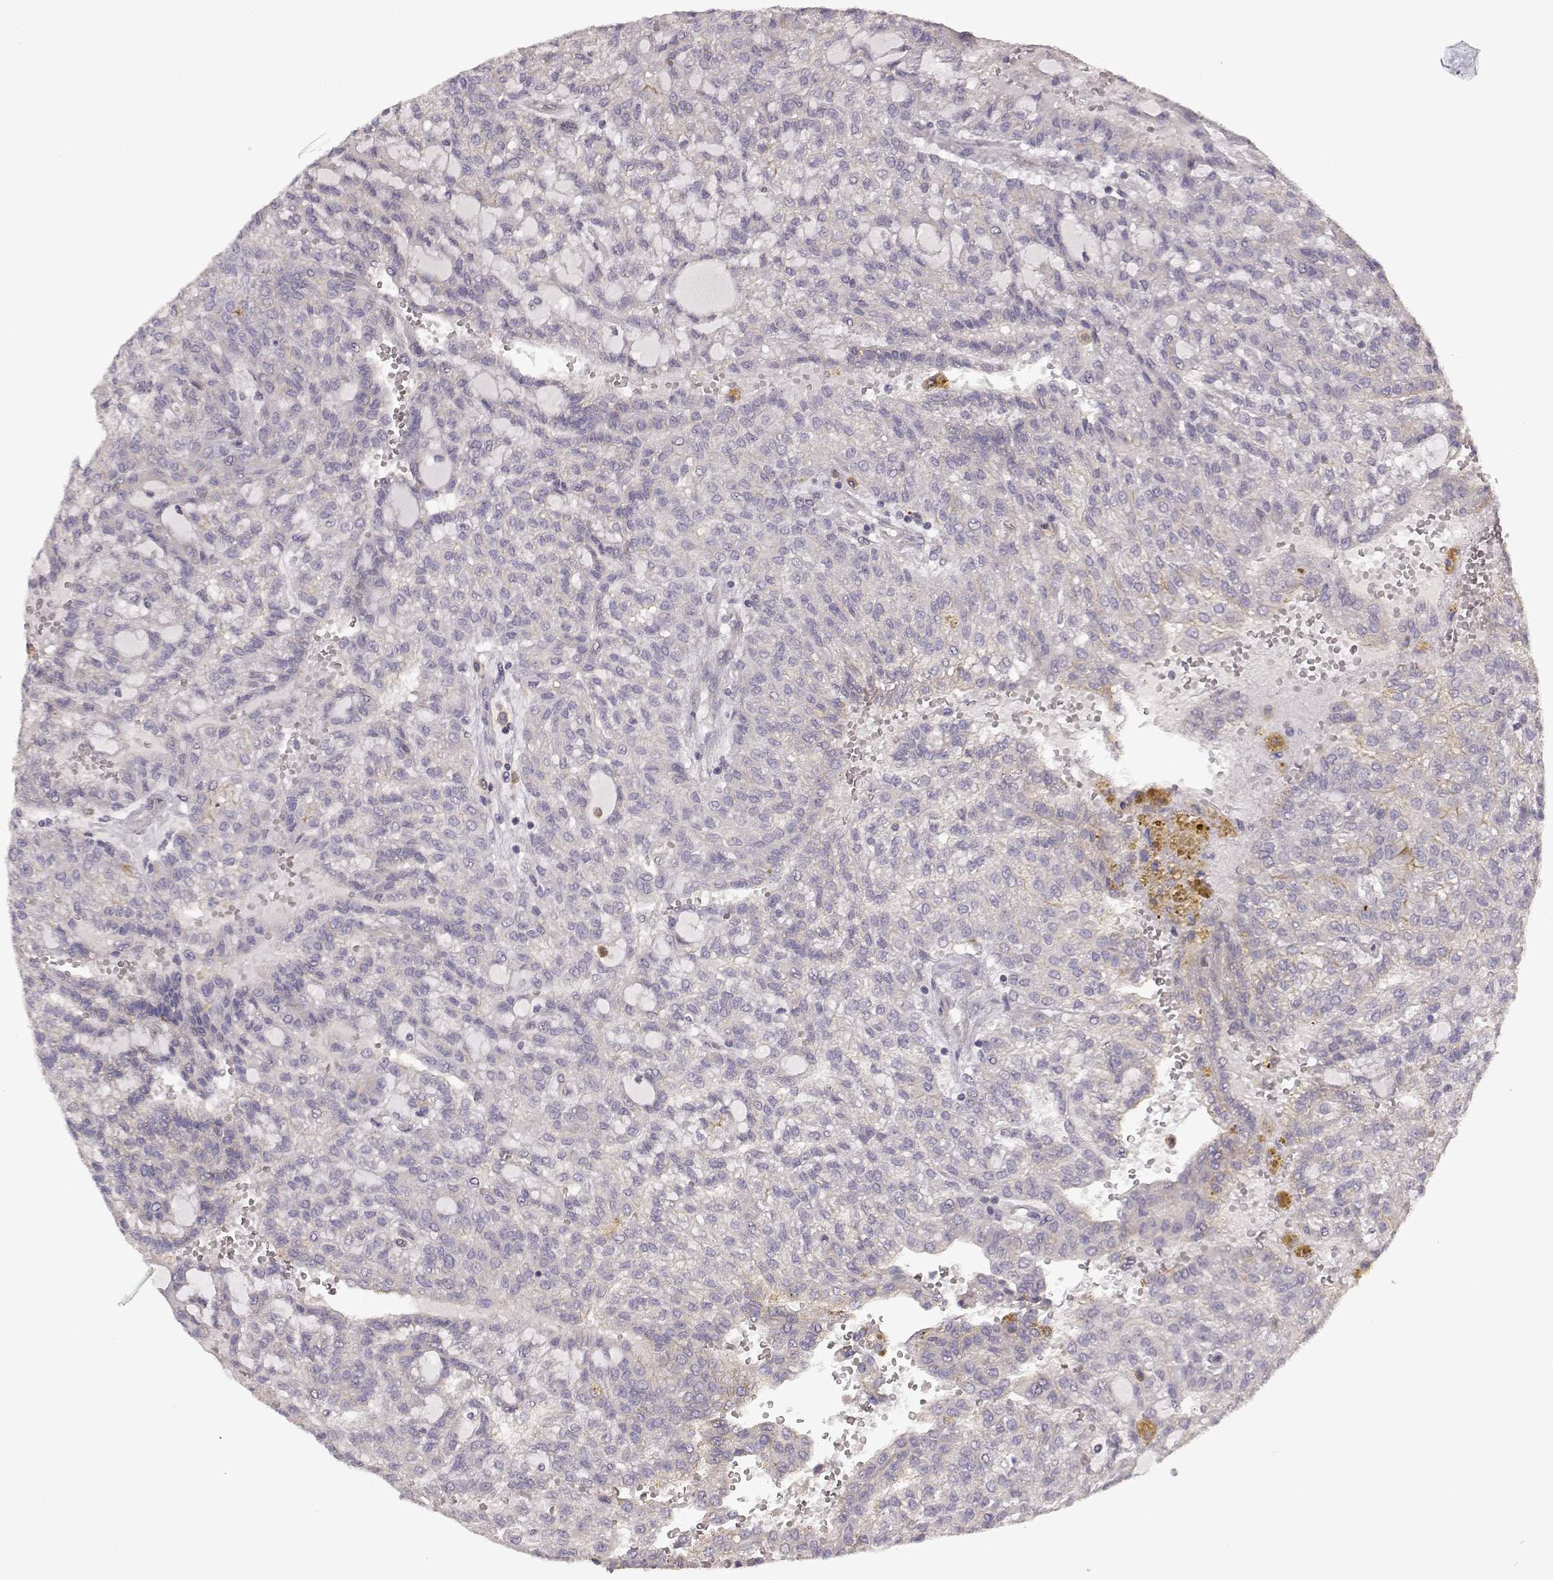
{"staining": {"intensity": "negative", "quantity": "none", "location": "none"}, "tissue": "renal cancer", "cell_type": "Tumor cells", "image_type": "cancer", "snomed": [{"axis": "morphology", "description": "Adenocarcinoma, NOS"}, {"axis": "topography", "description": "Kidney"}], "caption": "An image of human adenocarcinoma (renal) is negative for staining in tumor cells.", "gene": "GHR", "patient": {"sex": "male", "age": 63}}